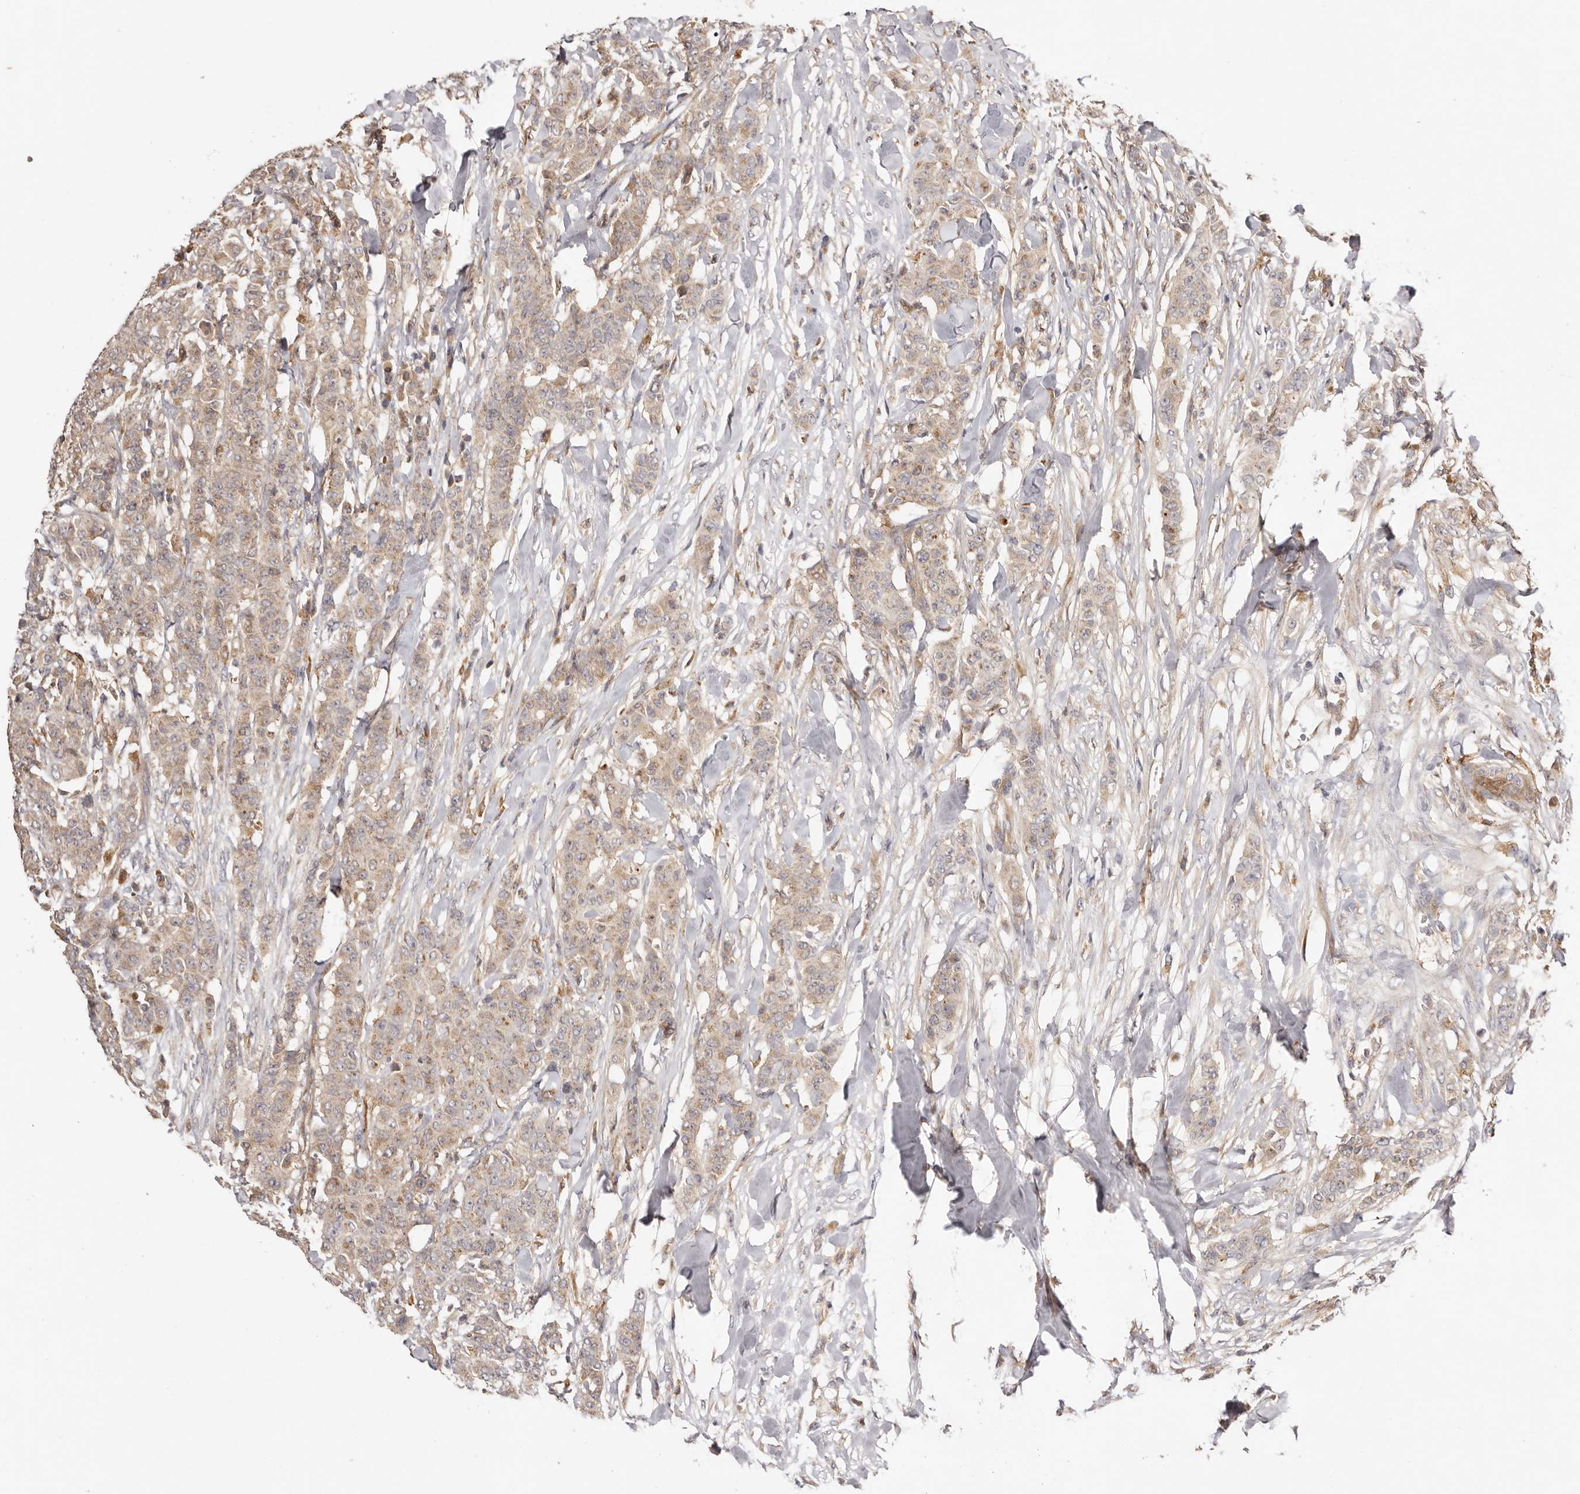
{"staining": {"intensity": "weak", "quantity": ">75%", "location": "cytoplasmic/membranous"}, "tissue": "breast cancer", "cell_type": "Tumor cells", "image_type": "cancer", "snomed": [{"axis": "morphology", "description": "Duct carcinoma"}, {"axis": "topography", "description": "Breast"}], "caption": "Immunohistochemical staining of breast invasive ductal carcinoma shows weak cytoplasmic/membranous protein positivity in about >75% of tumor cells.", "gene": "UBR2", "patient": {"sex": "female", "age": 40}}